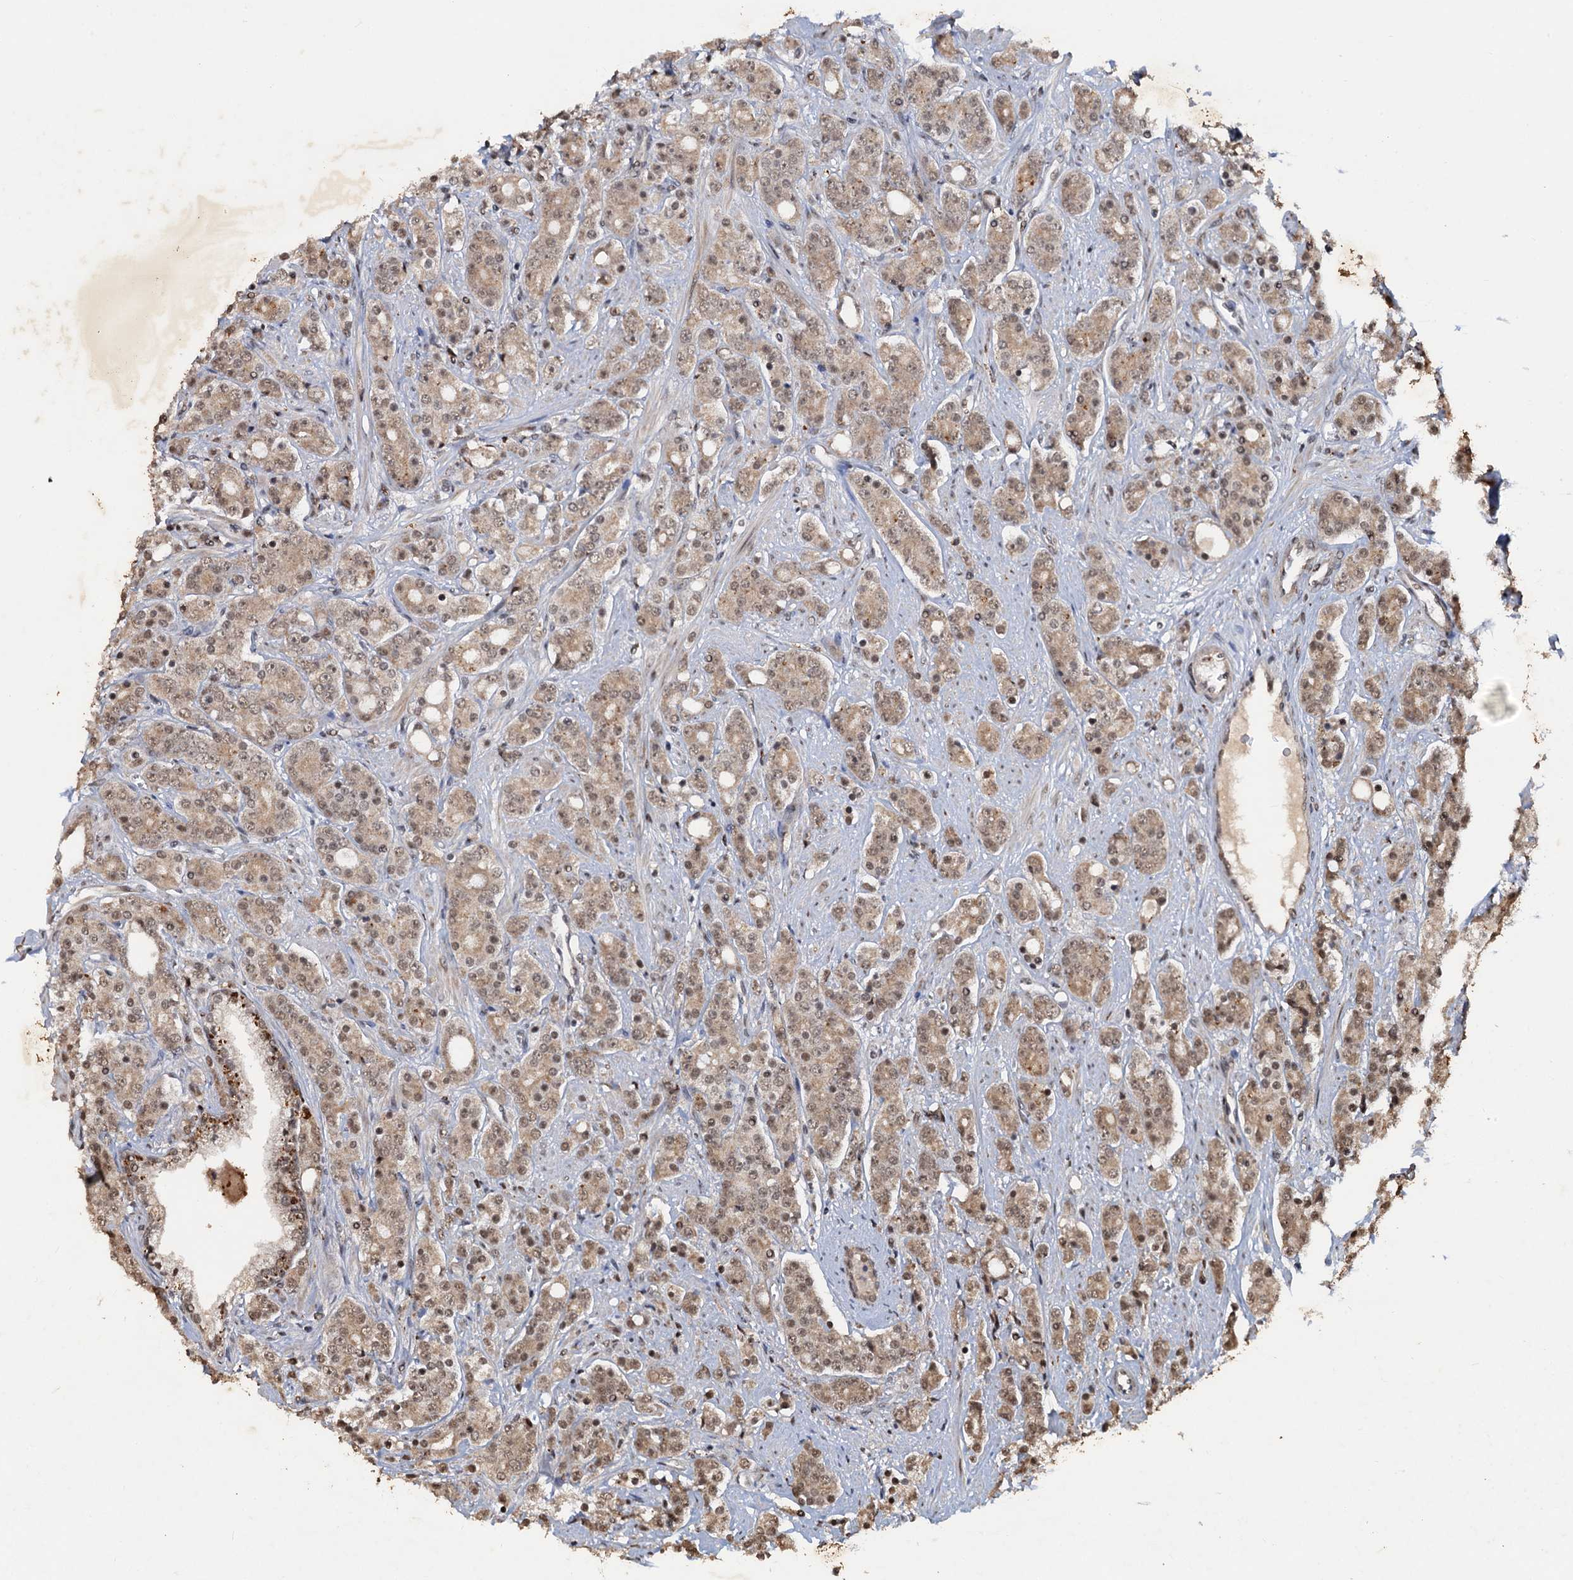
{"staining": {"intensity": "weak", "quantity": ">75%", "location": "cytoplasmic/membranous,nuclear"}, "tissue": "prostate cancer", "cell_type": "Tumor cells", "image_type": "cancer", "snomed": [{"axis": "morphology", "description": "Adenocarcinoma, High grade"}, {"axis": "topography", "description": "Prostate"}], "caption": "Protein staining of prostate high-grade adenocarcinoma tissue reveals weak cytoplasmic/membranous and nuclear positivity in approximately >75% of tumor cells. Nuclei are stained in blue.", "gene": "REP15", "patient": {"sex": "male", "age": 62}}